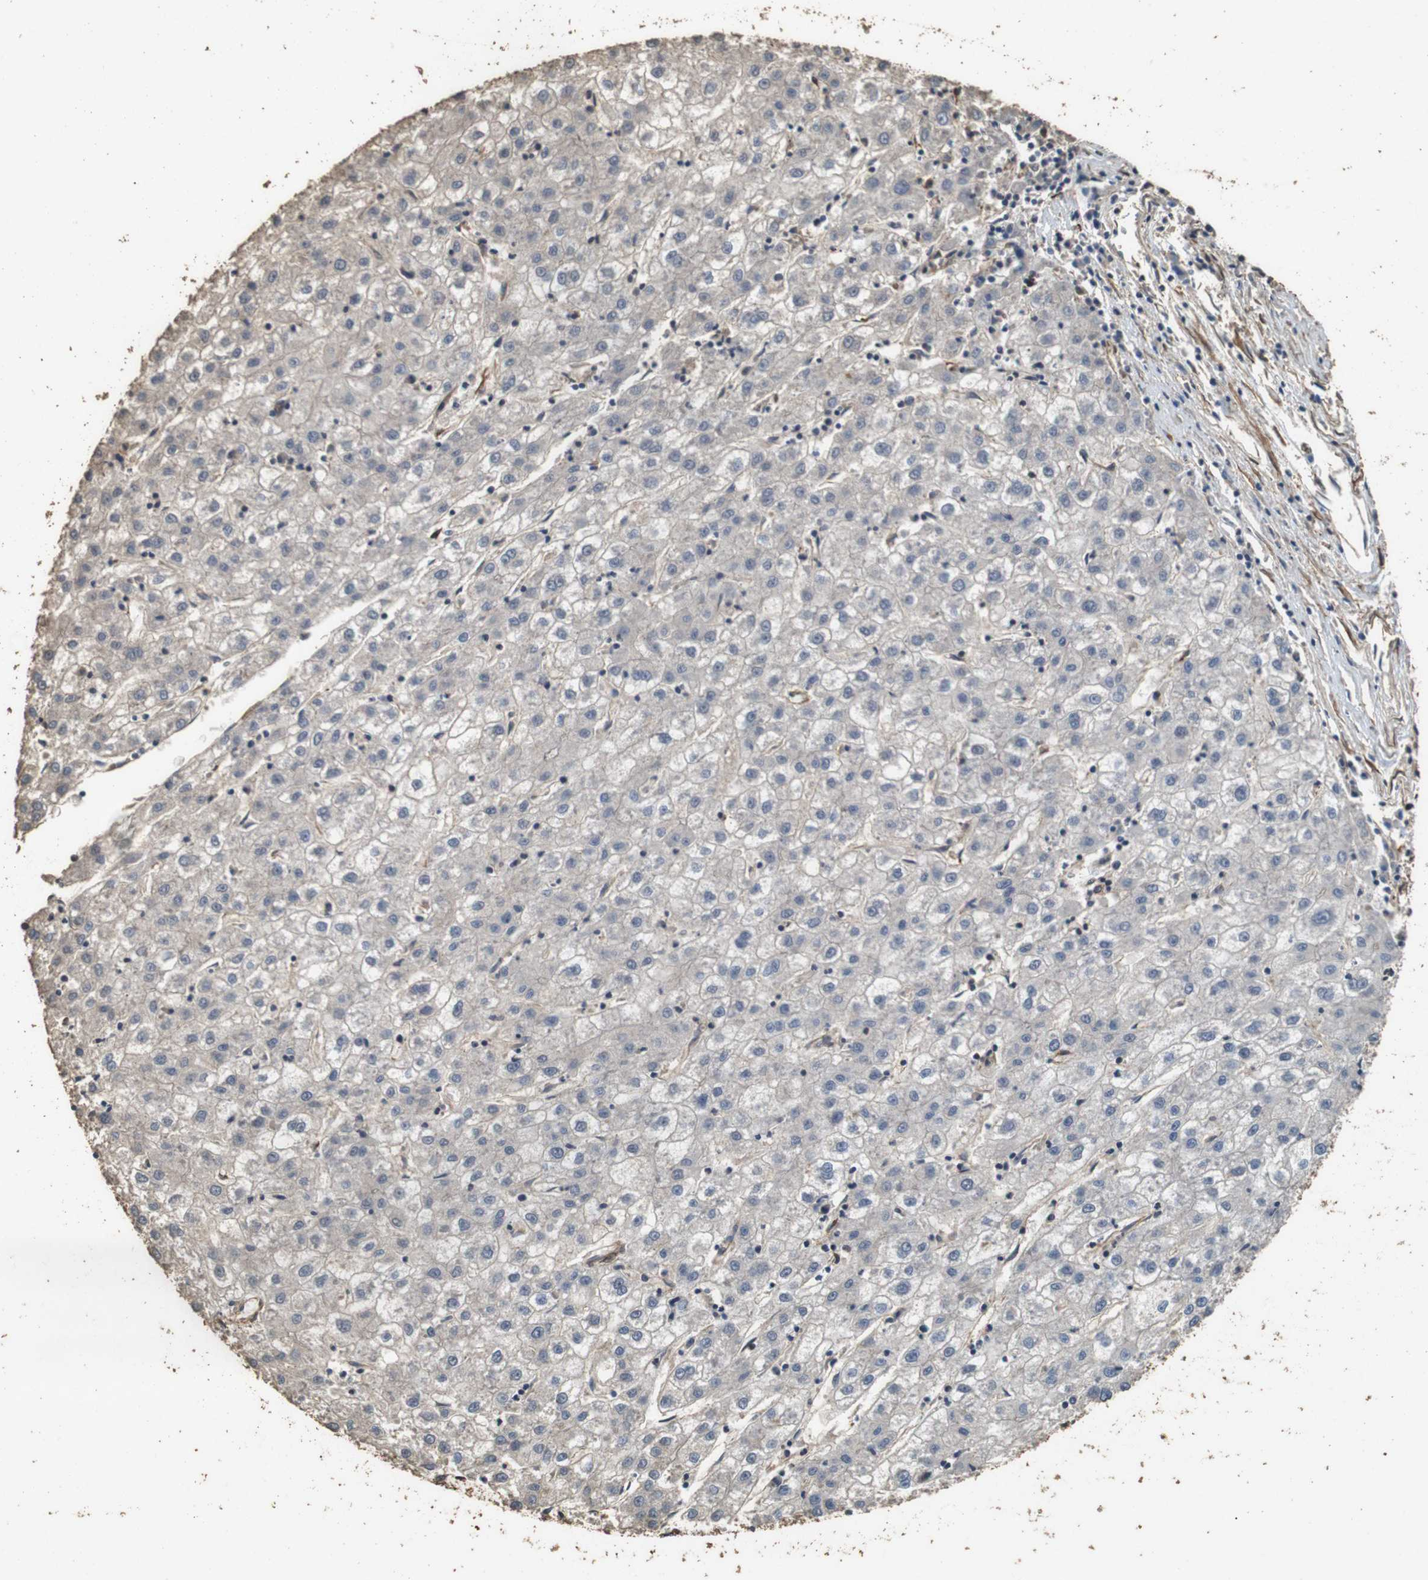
{"staining": {"intensity": "weak", "quantity": "<25%", "location": "cytoplasmic/membranous"}, "tissue": "liver cancer", "cell_type": "Tumor cells", "image_type": "cancer", "snomed": [{"axis": "morphology", "description": "Carcinoma, Hepatocellular, NOS"}, {"axis": "topography", "description": "Liver"}], "caption": "Tumor cells show no significant protein expression in liver hepatocellular carcinoma.", "gene": "CNPY4", "patient": {"sex": "male", "age": 72}}